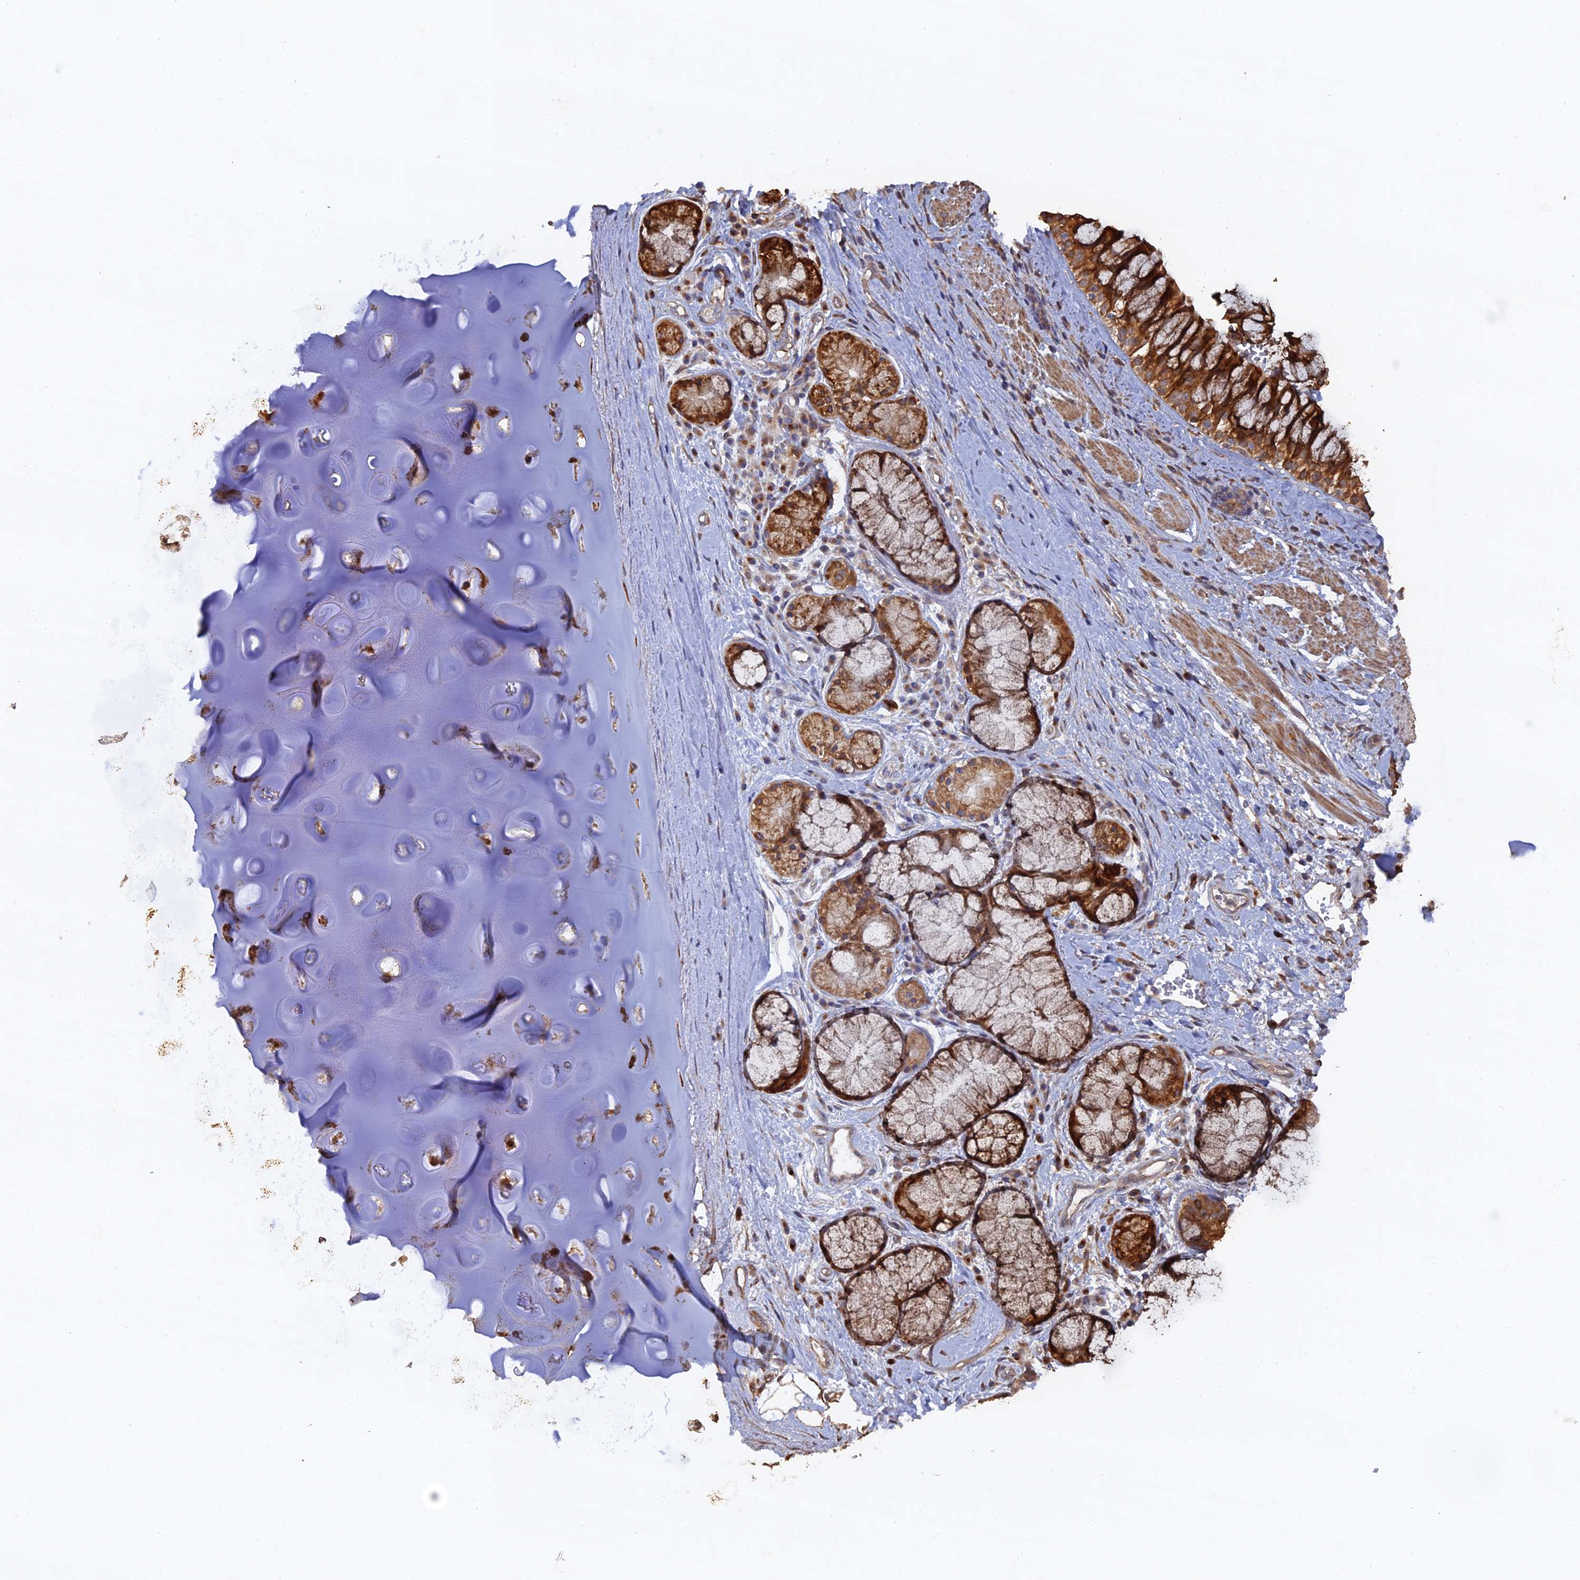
{"staining": {"intensity": "moderate", "quantity": ">75%", "location": "cytoplasmic/membranous"}, "tissue": "adipose tissue", "cell_type": "Adipocytes", "image_type": "normal", "snomed": [{"axis": "morphology", "description": "Normal tissue, NOS"}, {"axis": "morphology", "description": "Squamous cell carcinoma, NOS"}, {"axis": "topography", "description": "Bronchus"}, {"axis": "topography", "description": "Lung"}], "caption": "Adipose tissue was stained to show a protein in brown. There is medium levels of moderate cytoplasmic/membranous positivity in approximately >75% of adipocytes. The protein of interest is shown in brown color, while the nuclei are stained blue.", "gene": "VPS37C", "patient": {"sex": "male", "age": 64}}